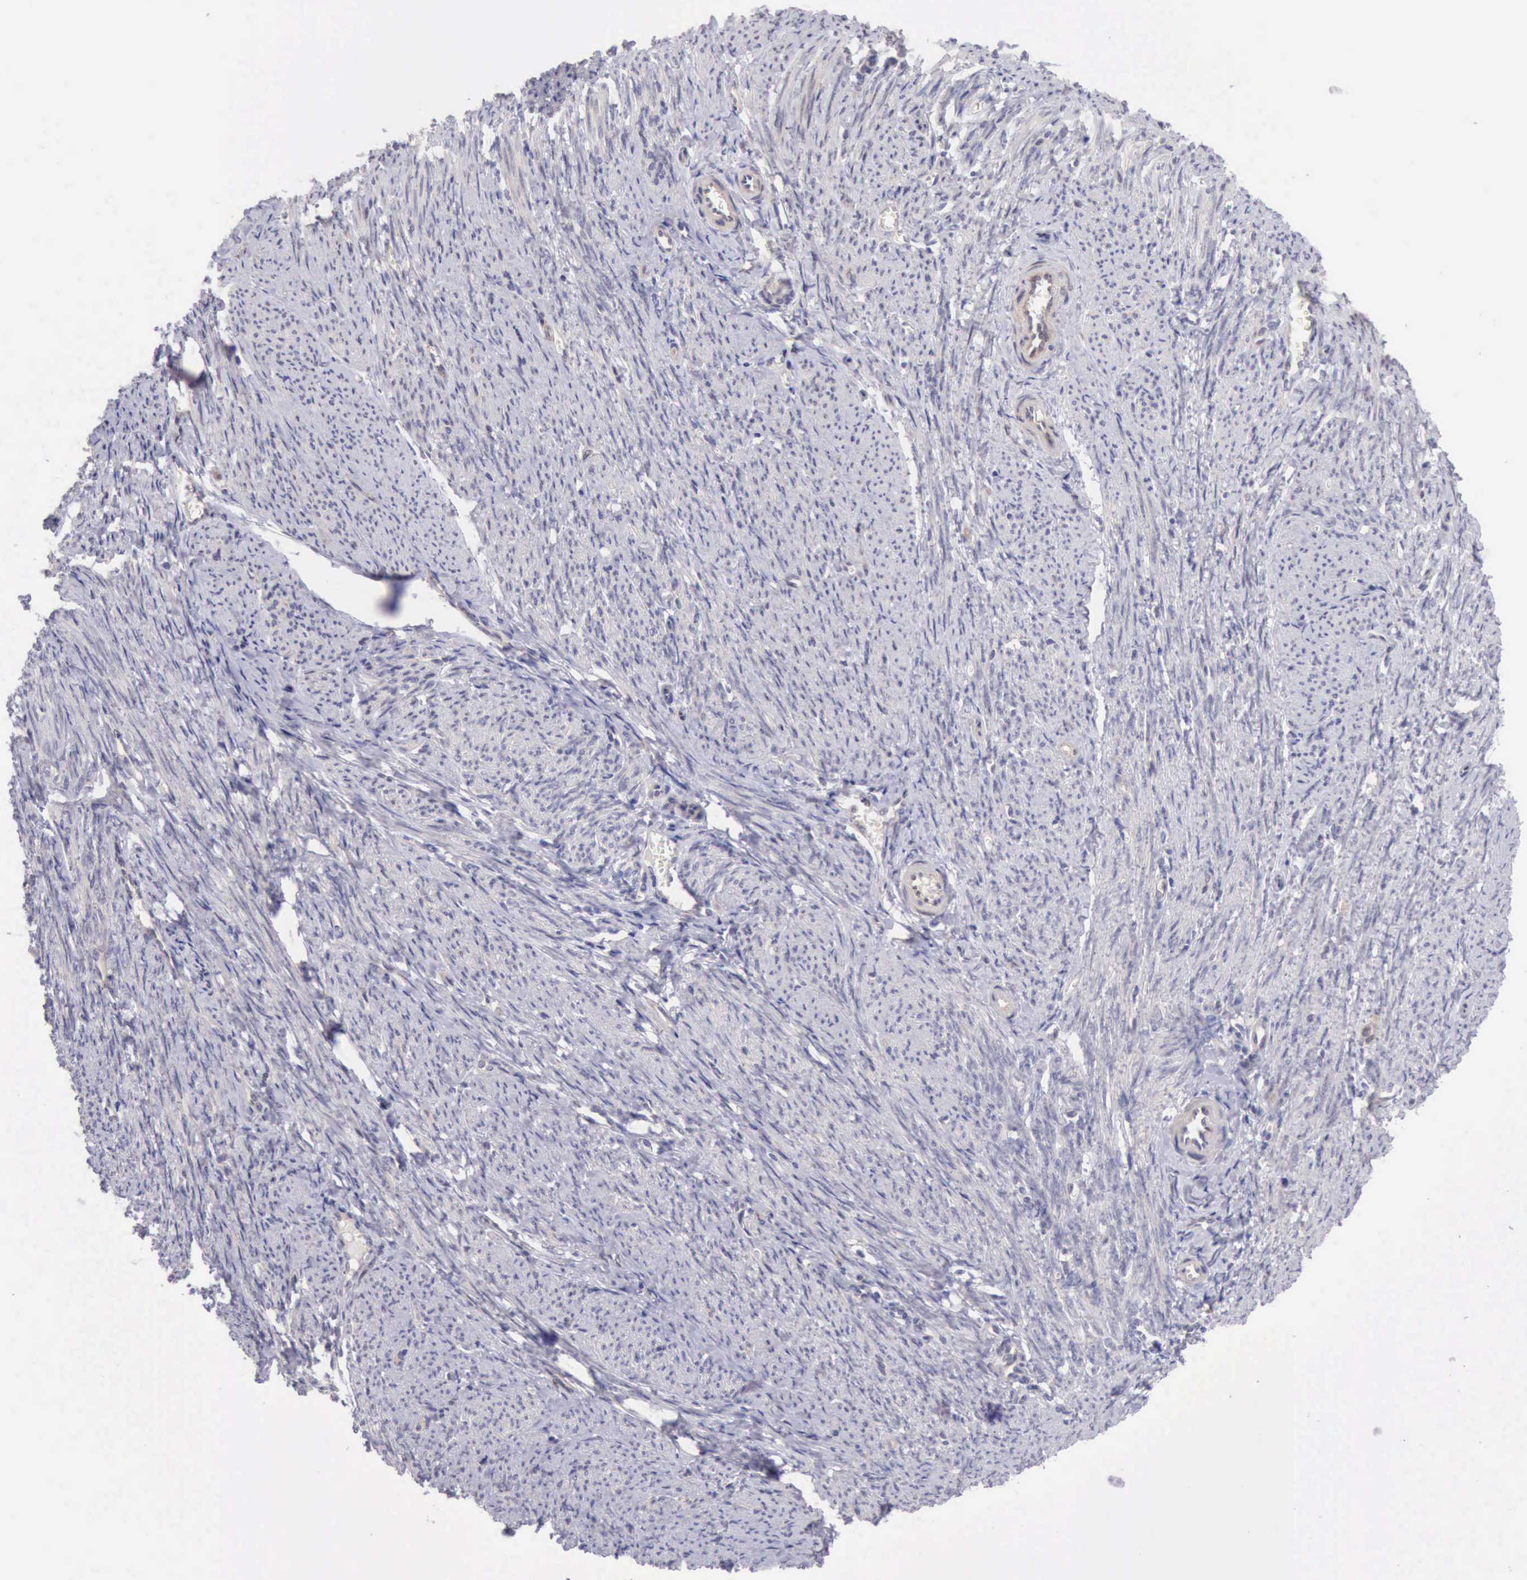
{"staining": {"intensity": "weak", "quantity": "25%-75%", "location": "cytoplasmic/membranous"}, "tissue": "smooth muscle", "cell_type": "Smooth muscle cells", "image_type": "normal", "snomed": [{"axis": "morphology", "description": "Normal tissue, NOS"}, {"axis": "topography", "description": "Smooth muscle"}, {"axis": "topography", "description": "Cervix"}], "caption": "Smooth muscle stained with a brown dye exhibits weak cytoplasmic/membranous positive staining in approximately 25%-75% of smooth muscle cells.", "gene": "DNAJB7", "patient": {"sex": "female", "age": 70}}